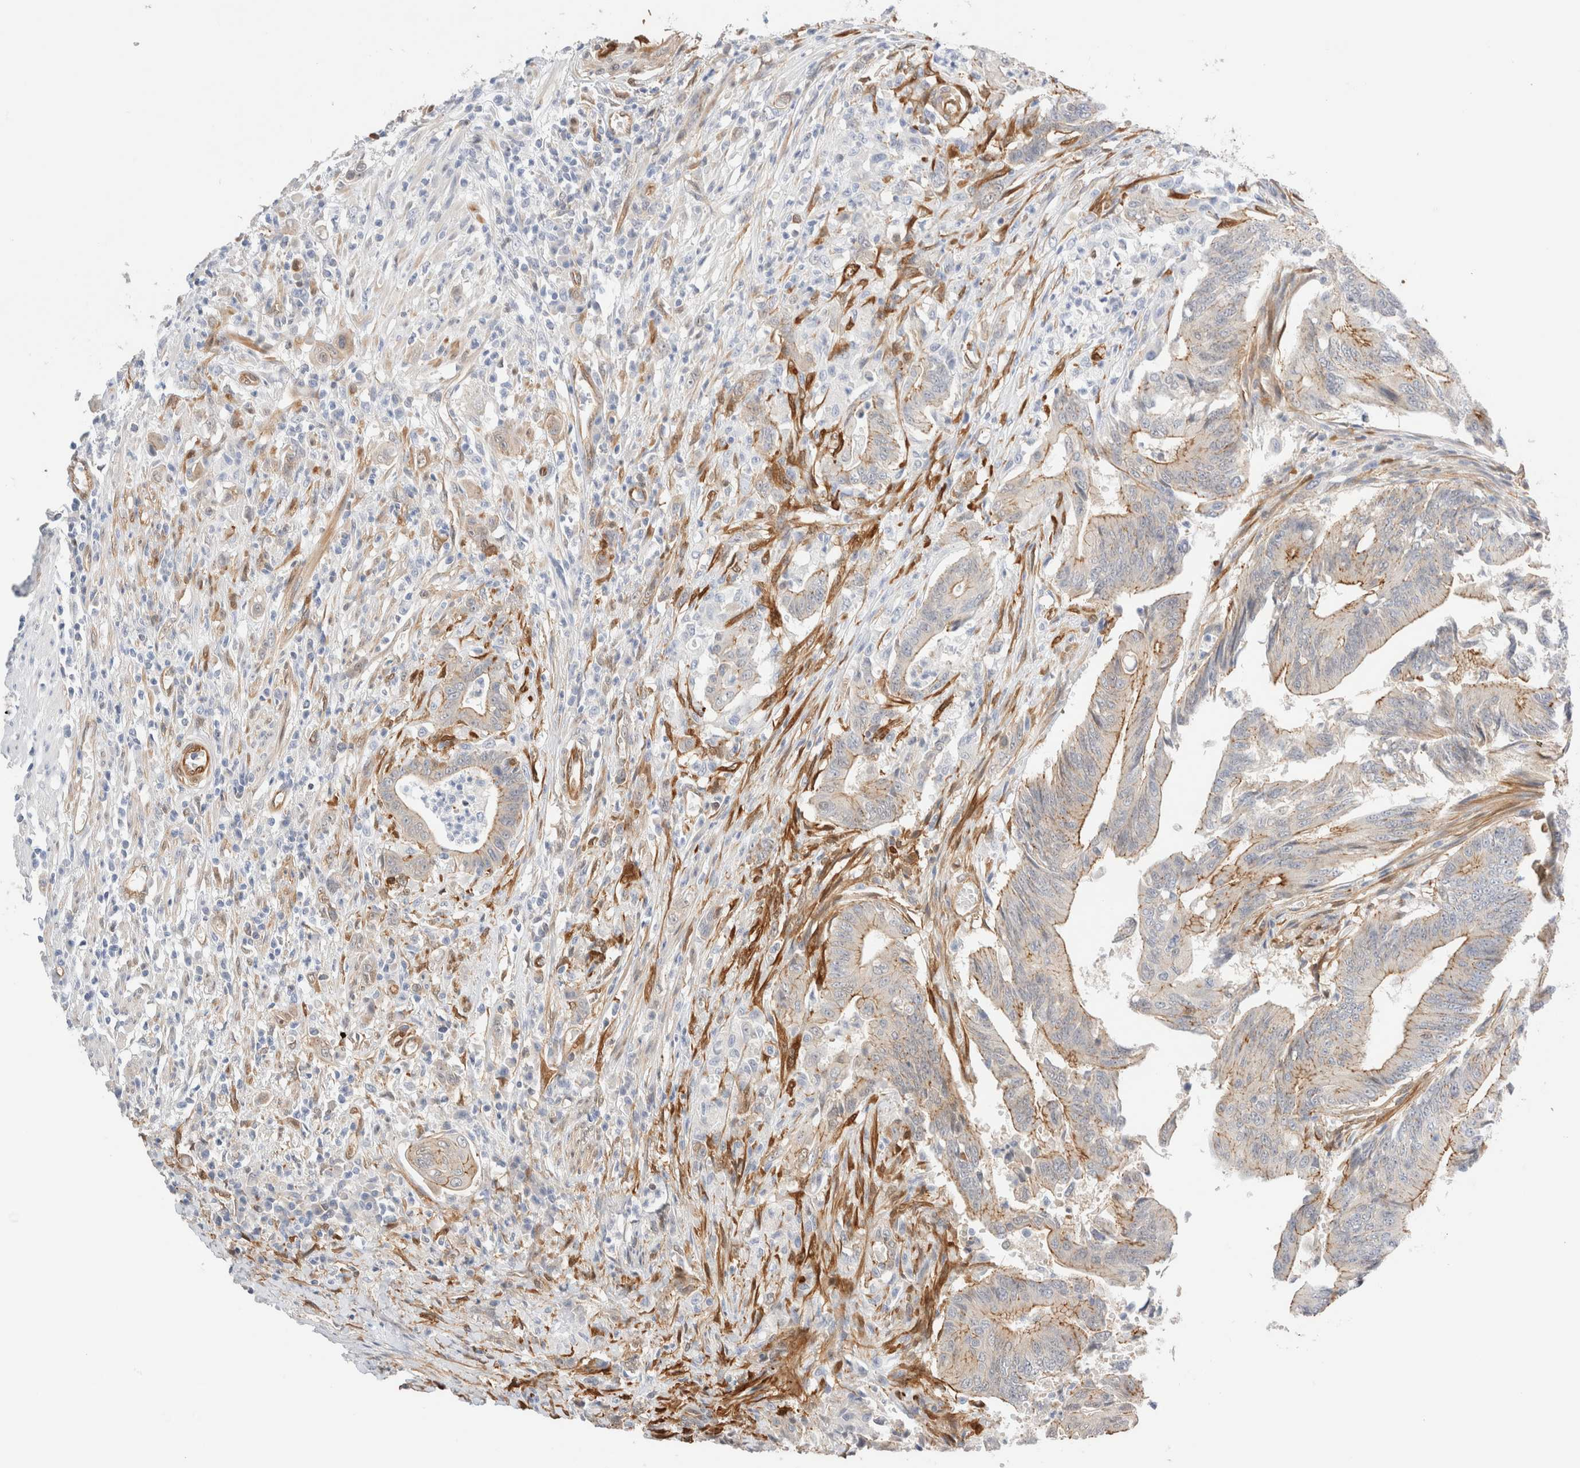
{"staining": {"intensity": "moderate", "quantity": "25%-75%", "location": "cytoplasmic/membranous"}, "tissue": "colorectal cancer", "cell_type": "Tumor cells", "image_type": "cancer", "snomed": [{"axis": "morphology", "description": "Adenoma, NOS"}, {"axis": "morphology", "description": "Adenocarcinoma, NOS"}, {"axis": "topography", "description": "Colon"}], "caption": "Approximately 25%-75% of tumor cells in human colorectal cancer demonstrate moderate cytoplasmic/membranous protein staining as visualized by brown immunohistochemical staining.", "gene": "LMCD1", "patient": {"sex": "male", "age": 79}}